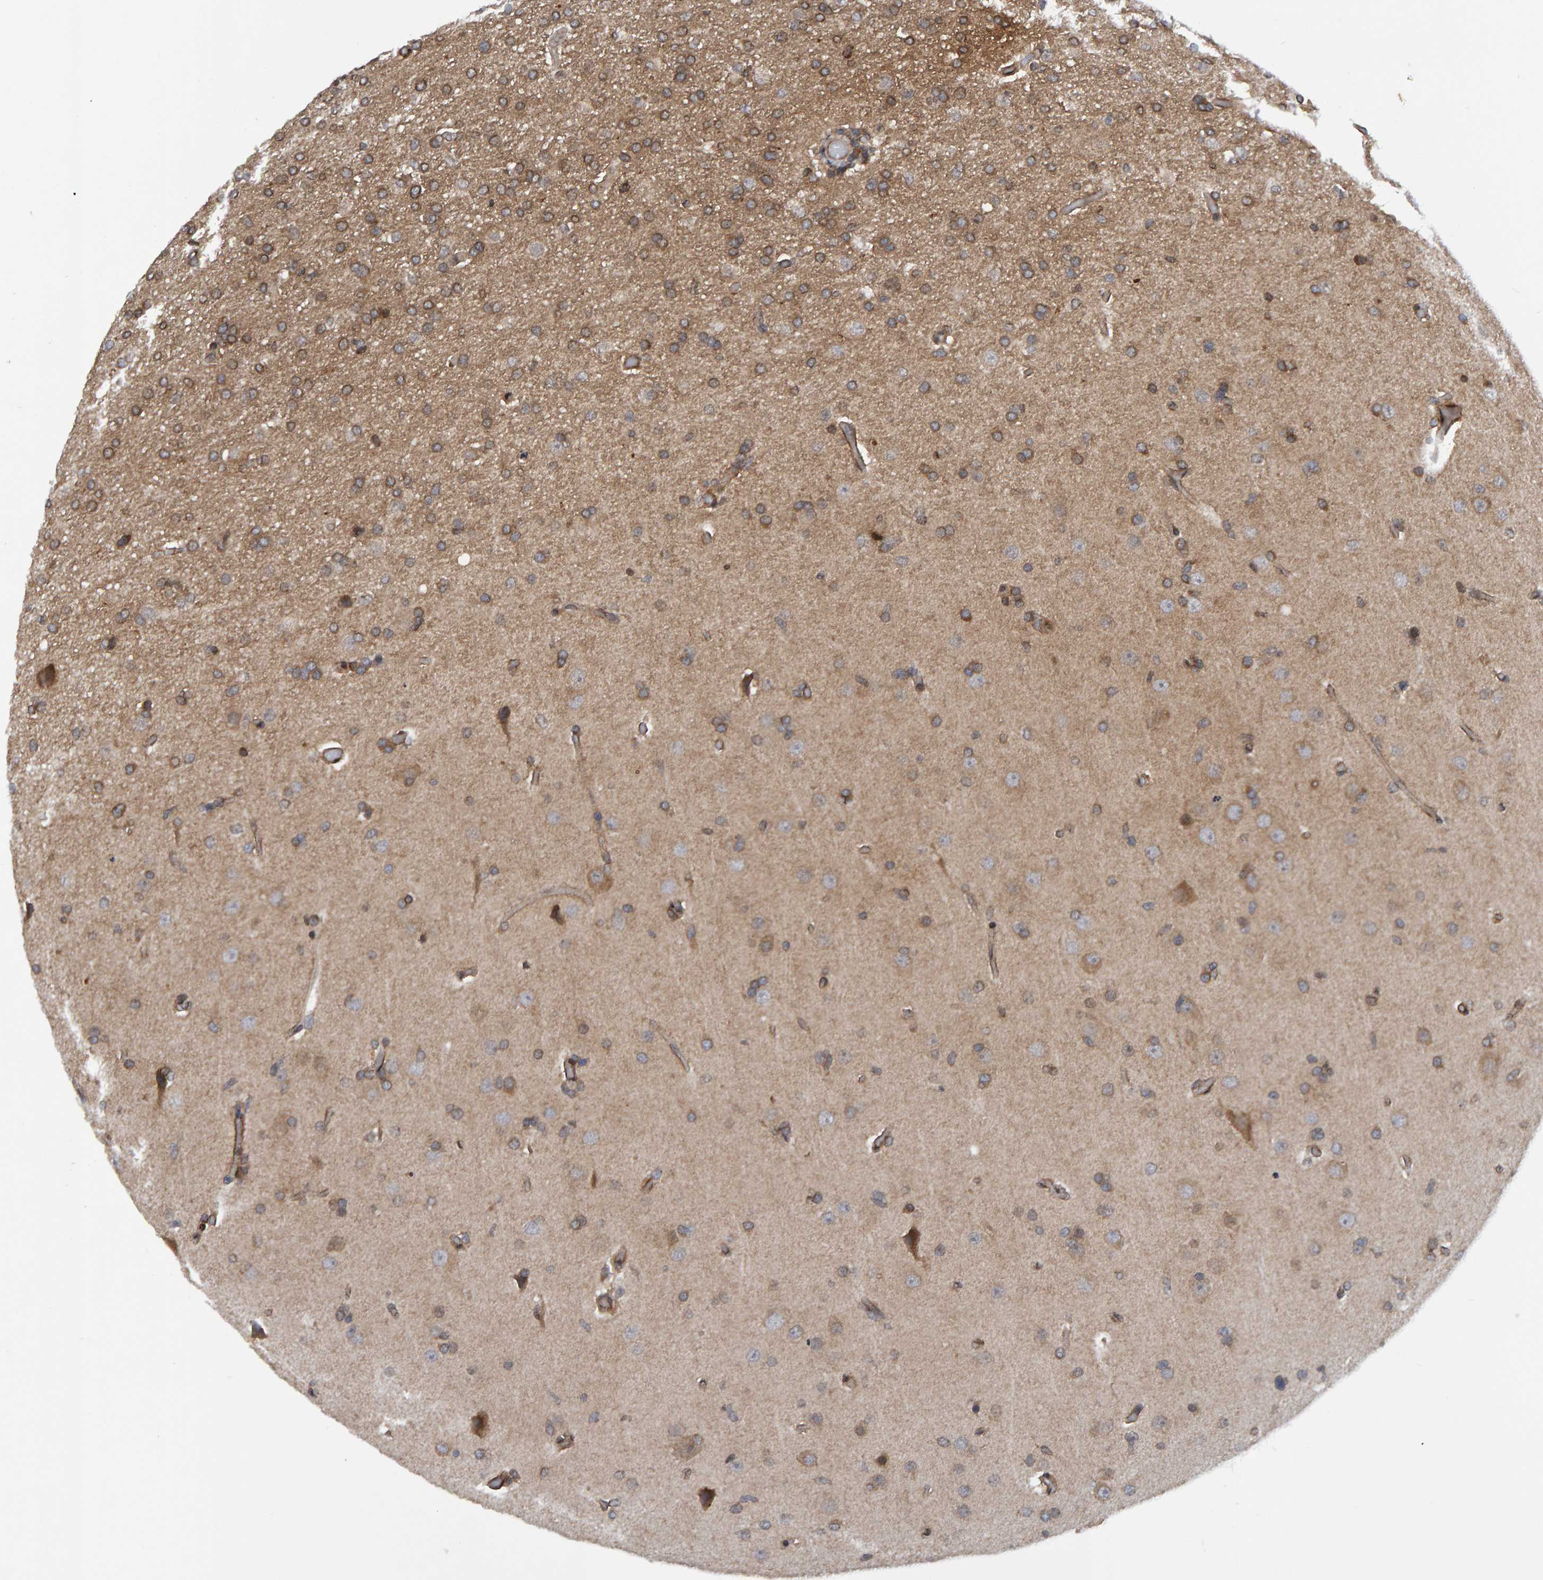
{"staining": {"intensity": "moderate", "quantity": "25%-75%", "location": "cytoplasmic/membranous"}, "tissue": "glioma", "cell_type": "Tumor cells", "image_type": "cancer", "snomed": [{"axis": "morphology", "description": "Glioma, malignant, High grade"}, {"axis": "topography", "description": "Brain"}], "caption": "Immunohistochemical staining of glioma exhibits medium levels of moderate cytoplasmic/membranous expression in about 25%-75% of tumor cells.", "gene": "GAB2", "patient": {"sex": "male", "age": 33}}